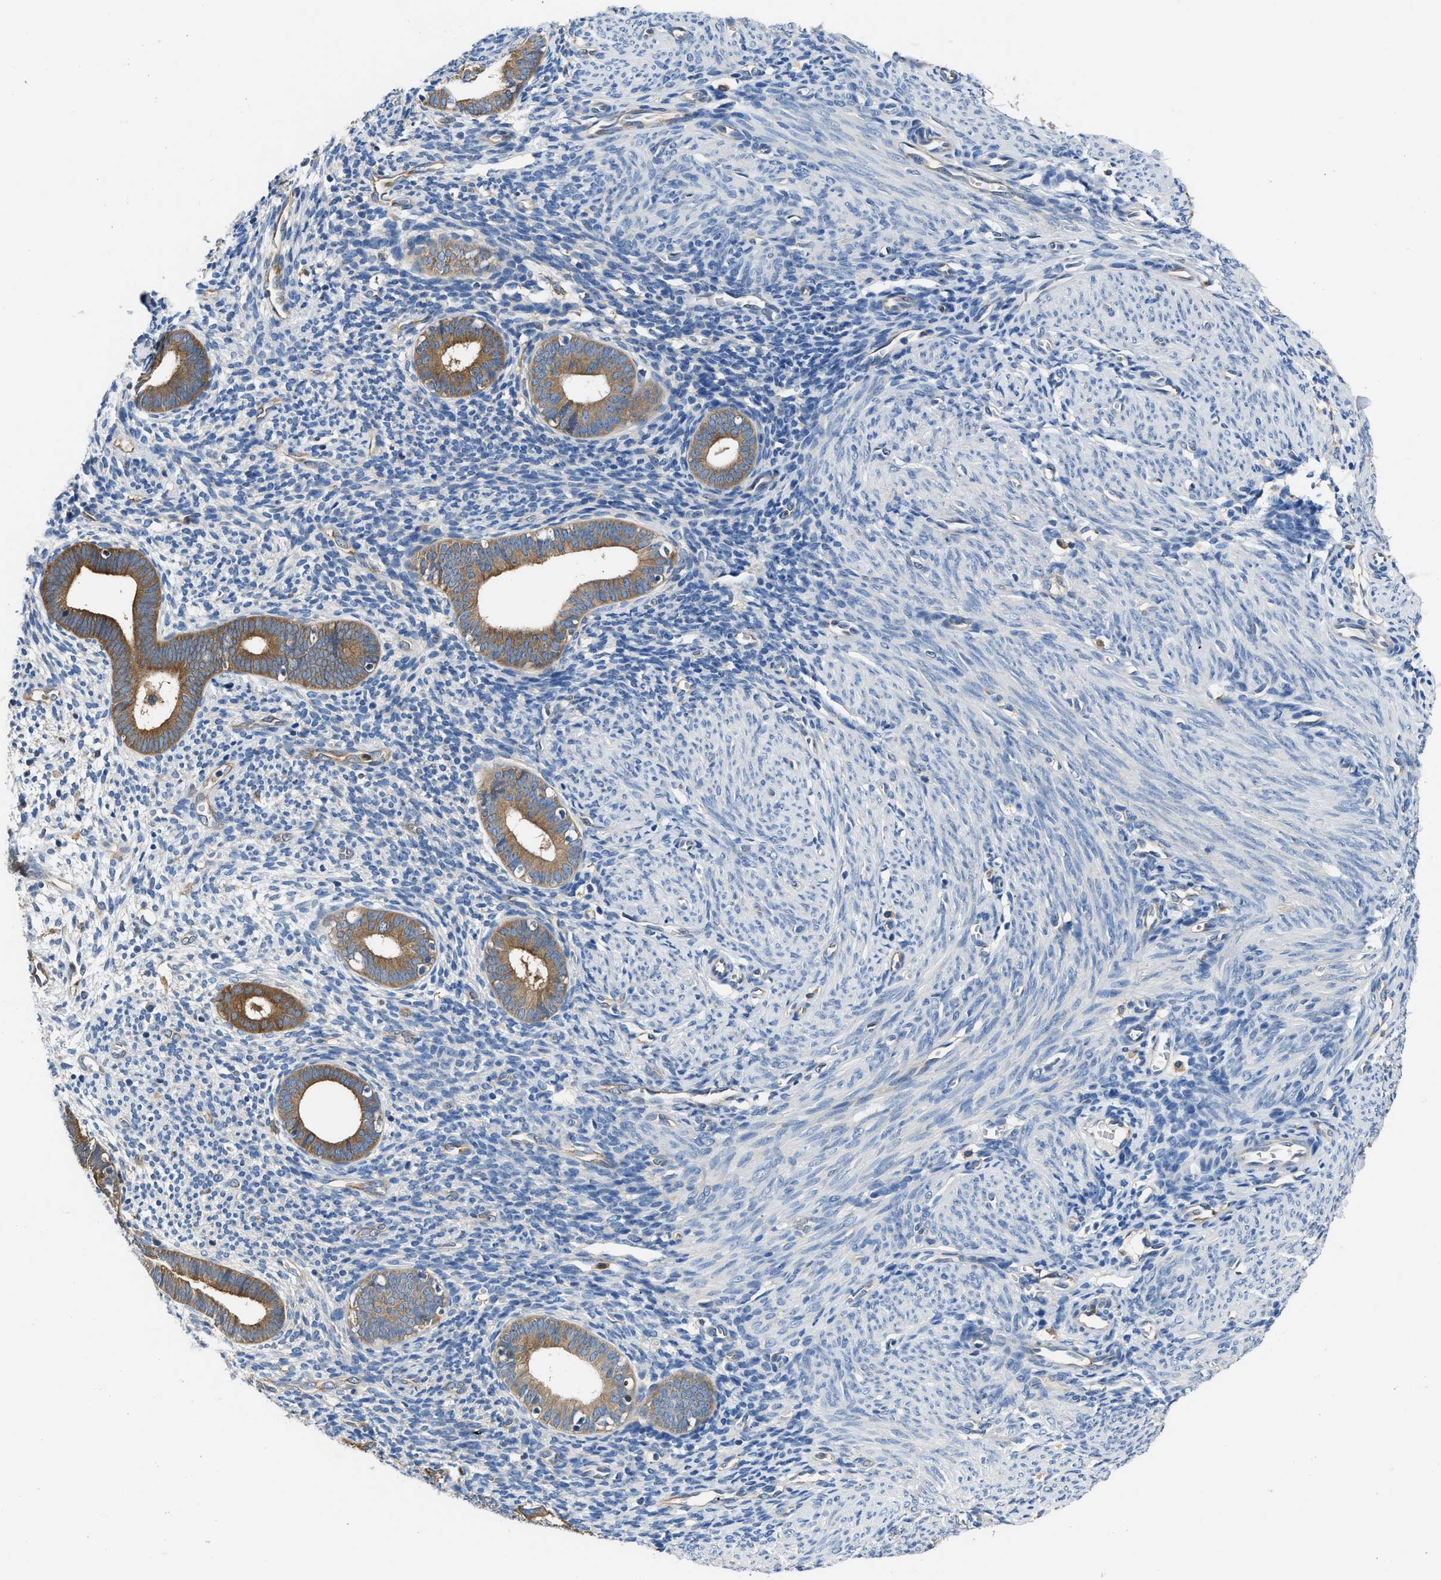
{"staining": {"intensity": "negative", "quantity": "none", "location": "none"}, "tissue": "endometrium", "cell_type": "Cells in endometrial stroma", "image_type": "normal", "snomed": [{"axis": "morphology", "description": "Normal tissue, NOS"}, {"axis": "morphology", "description": "Adenocarcinoma, NOS"}, {"axis": "topography", "description": "Endometrium"}], "caption": "A photomicrograph of endometrium stained for a protein exhibits no brown staining in cells in endometrial stroma. (DAB IHC, high magnification).", "gene": "PKM", "patient": {"sex": "female", "age": 57}}